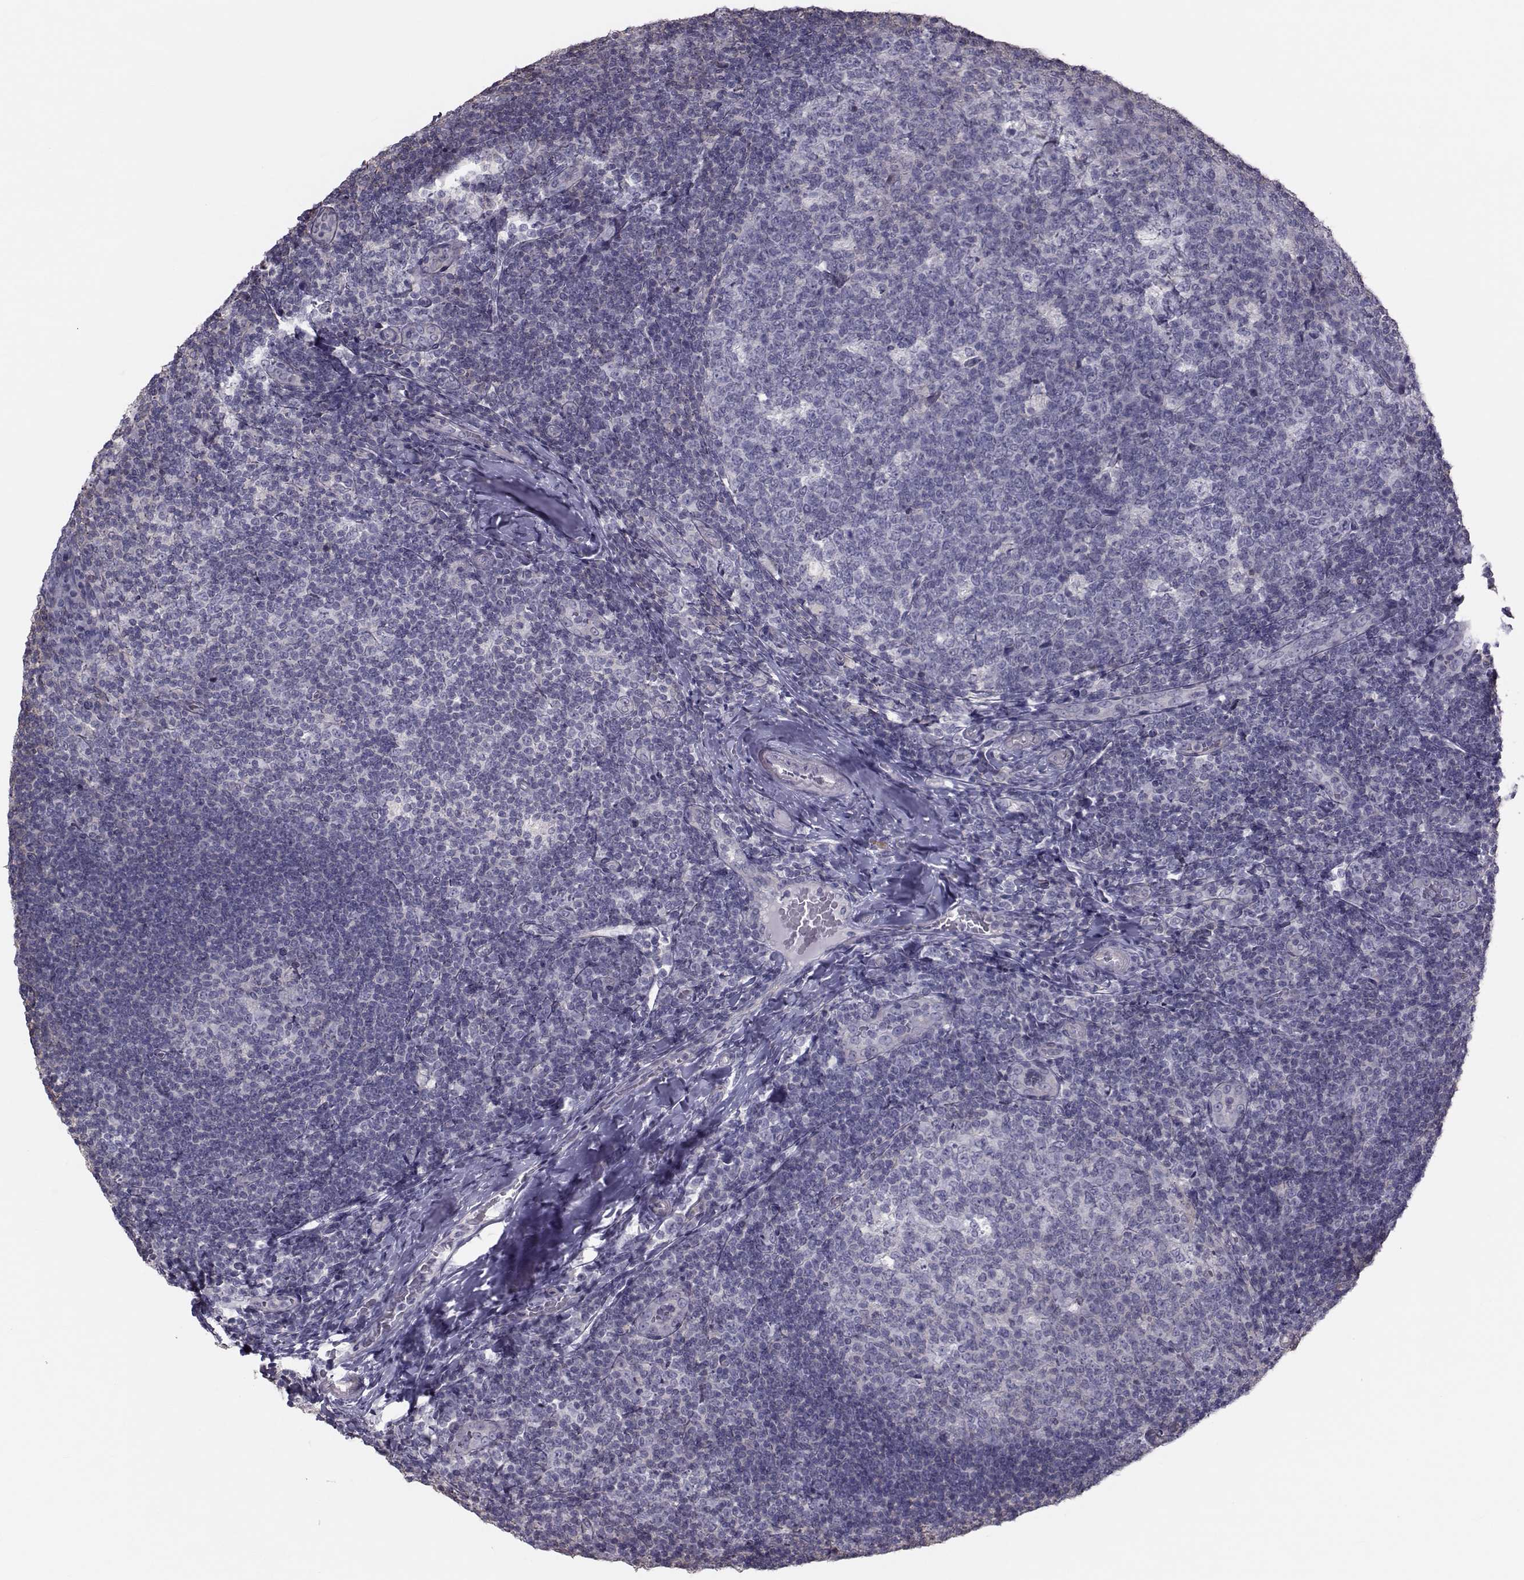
{"staining": {"intensity": "negative", "quantity": "none", "location": "none"}, "tissue": "tonsil", "cell_type": "Germinal center cells", "image_type": "normal", "snomed": [{"axis": "morphology", "description": "Normal tissue, NOS"}, {"axis": "topography", "description": "Tonsil"}], "caption": "A high-resolution histopathology image shows immunohistochemistry staining of normal tonsil, which demonstrates no significant positivity in germinal center cells. (DAB (3,3'-diaminobenzidine) IHC visualized using brightfield microscopy, high magnification).", "gene": "GARIN3", "patient": {"sex": "male", "age": 17}}